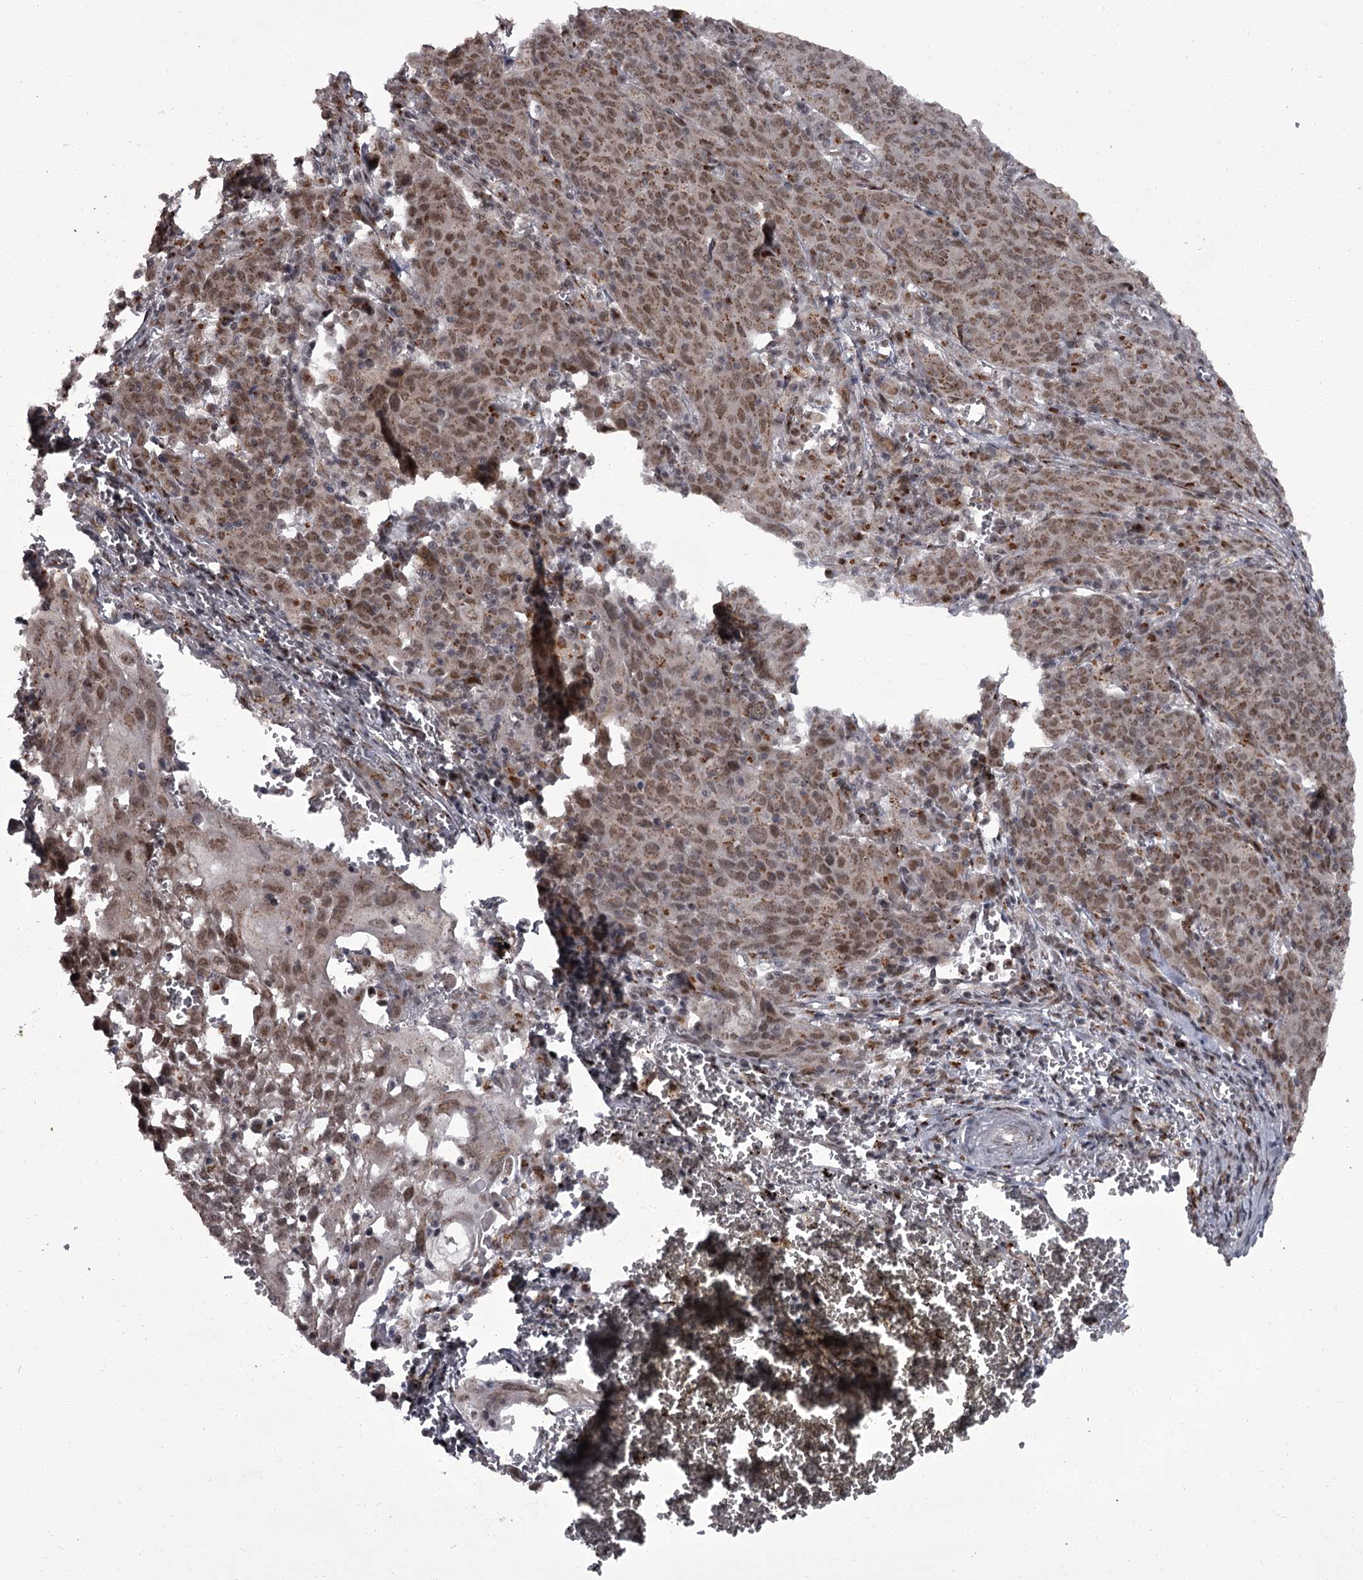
{"staining": {"intensity": "moderate", "quantity": ">75%", "location": "cytoplasmic/membranous,nuclear"}, "tissue": "cervical cancer", "cell_type": "Tumor cells", "image_type": "cancer", "snomed": [{"axis": "morphology", "description": "Squamous cell carcinoma, NOS"}, {"axis": "topography", "description": "Cervix"}], "caption": "A brown stain labels moderate cytoplasmic/membranous and nuclear positivity of a protein in human cervical cancer tumor cells.", "gene": "CEP83", "patient": {"sex": "female", "age": 67}}